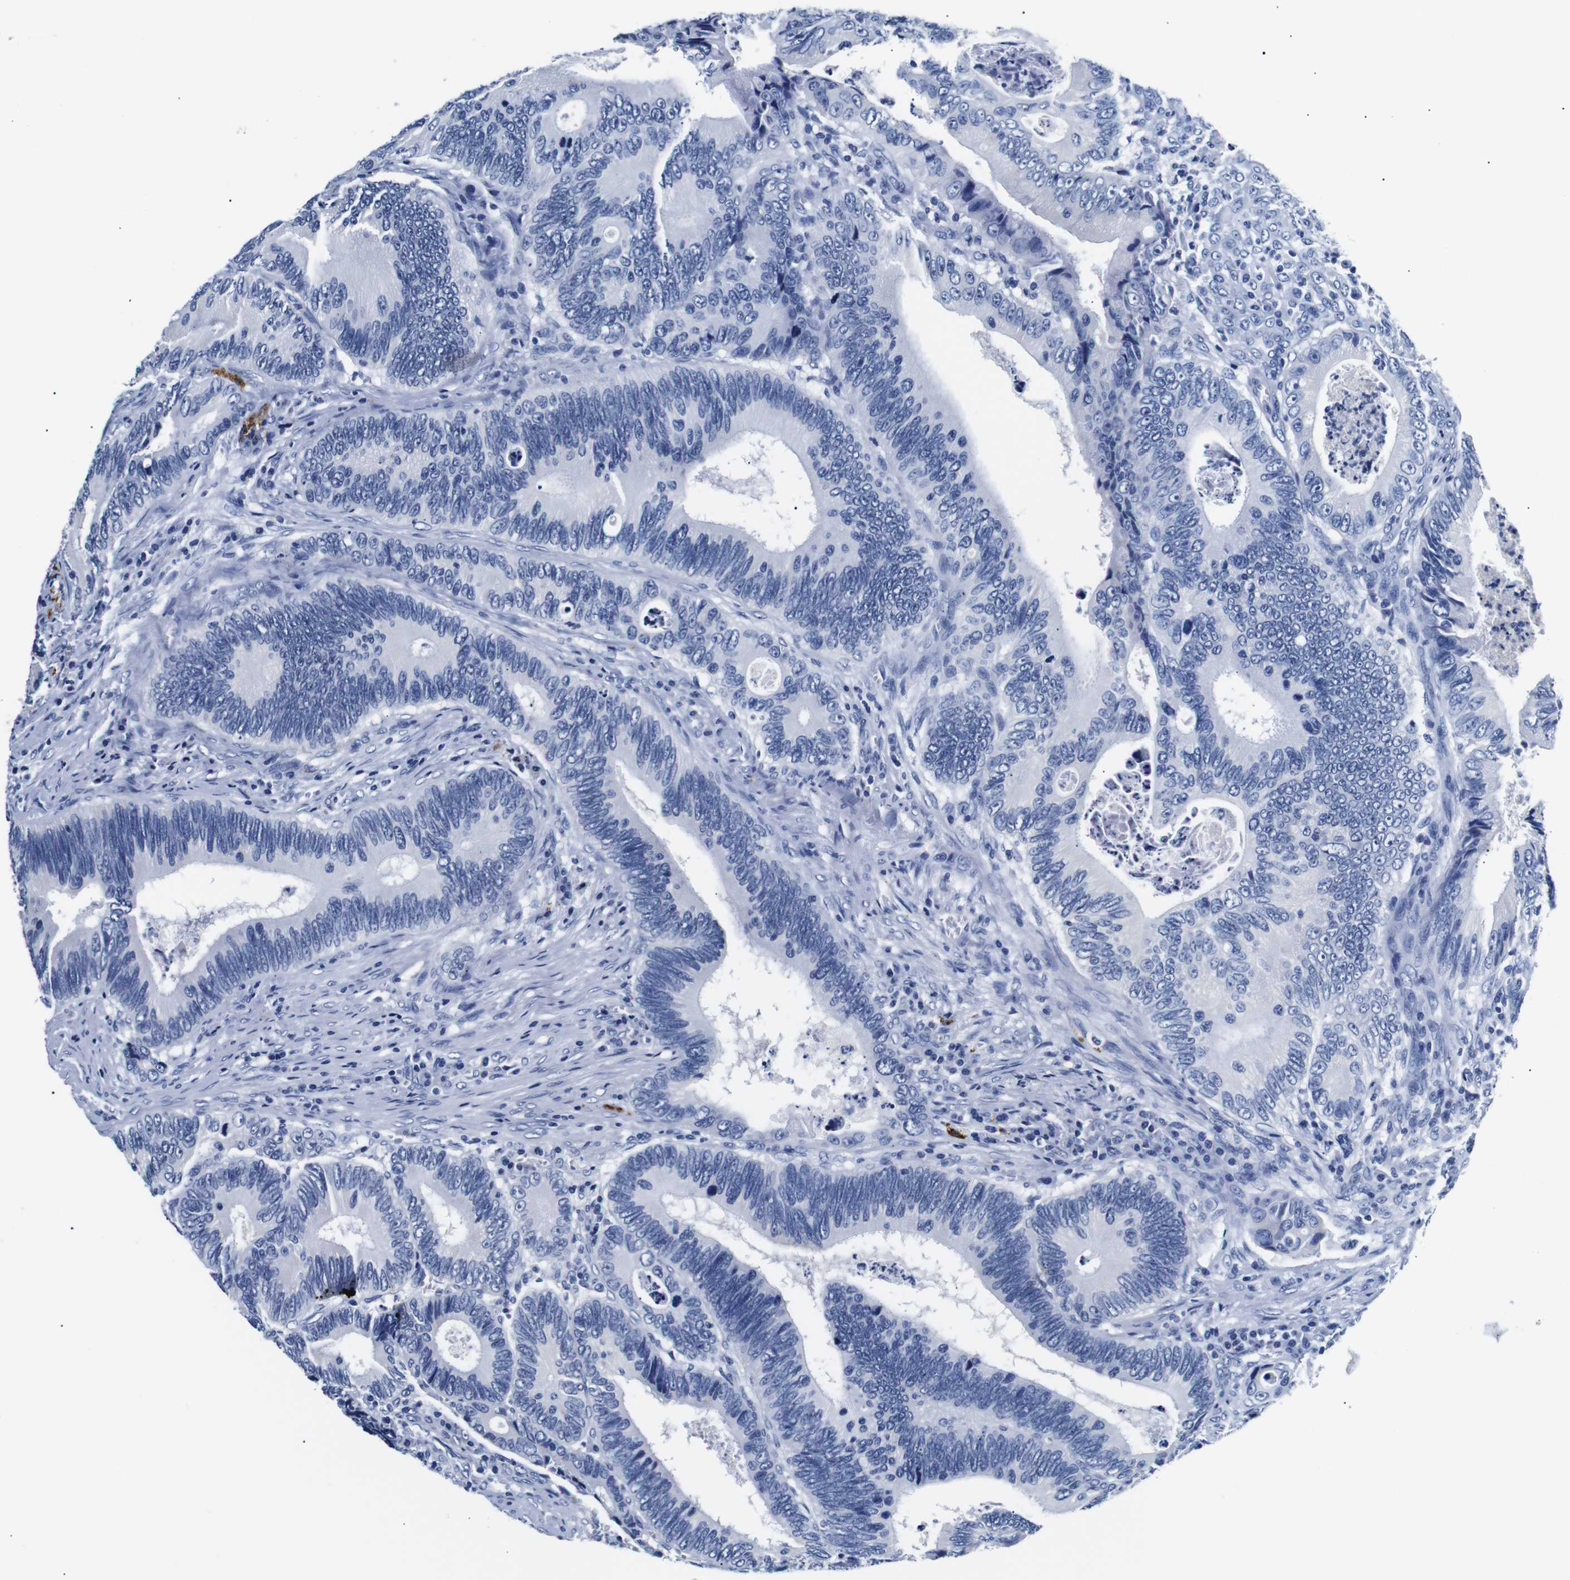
{"staining": {"intensity": "negative", "quantity": "none", "location": "none"}, "tissue": "colorectal cancer", "cell_type": "Tumor cells", "image_type": "cancer", "snomed": [{"axis": "morphology", "description": "Inflammation, NOS"}, {"axis": "morphology", "description": "Adenocarcinoma, NOS"}, {"axis": "topography", "description": "Colon"}], "caption": "The micrograph displays no significant staining in tumor cells of colorectal cancer.", "gene": "GAP43", "patient": {"sex": "male", "age": 72}}